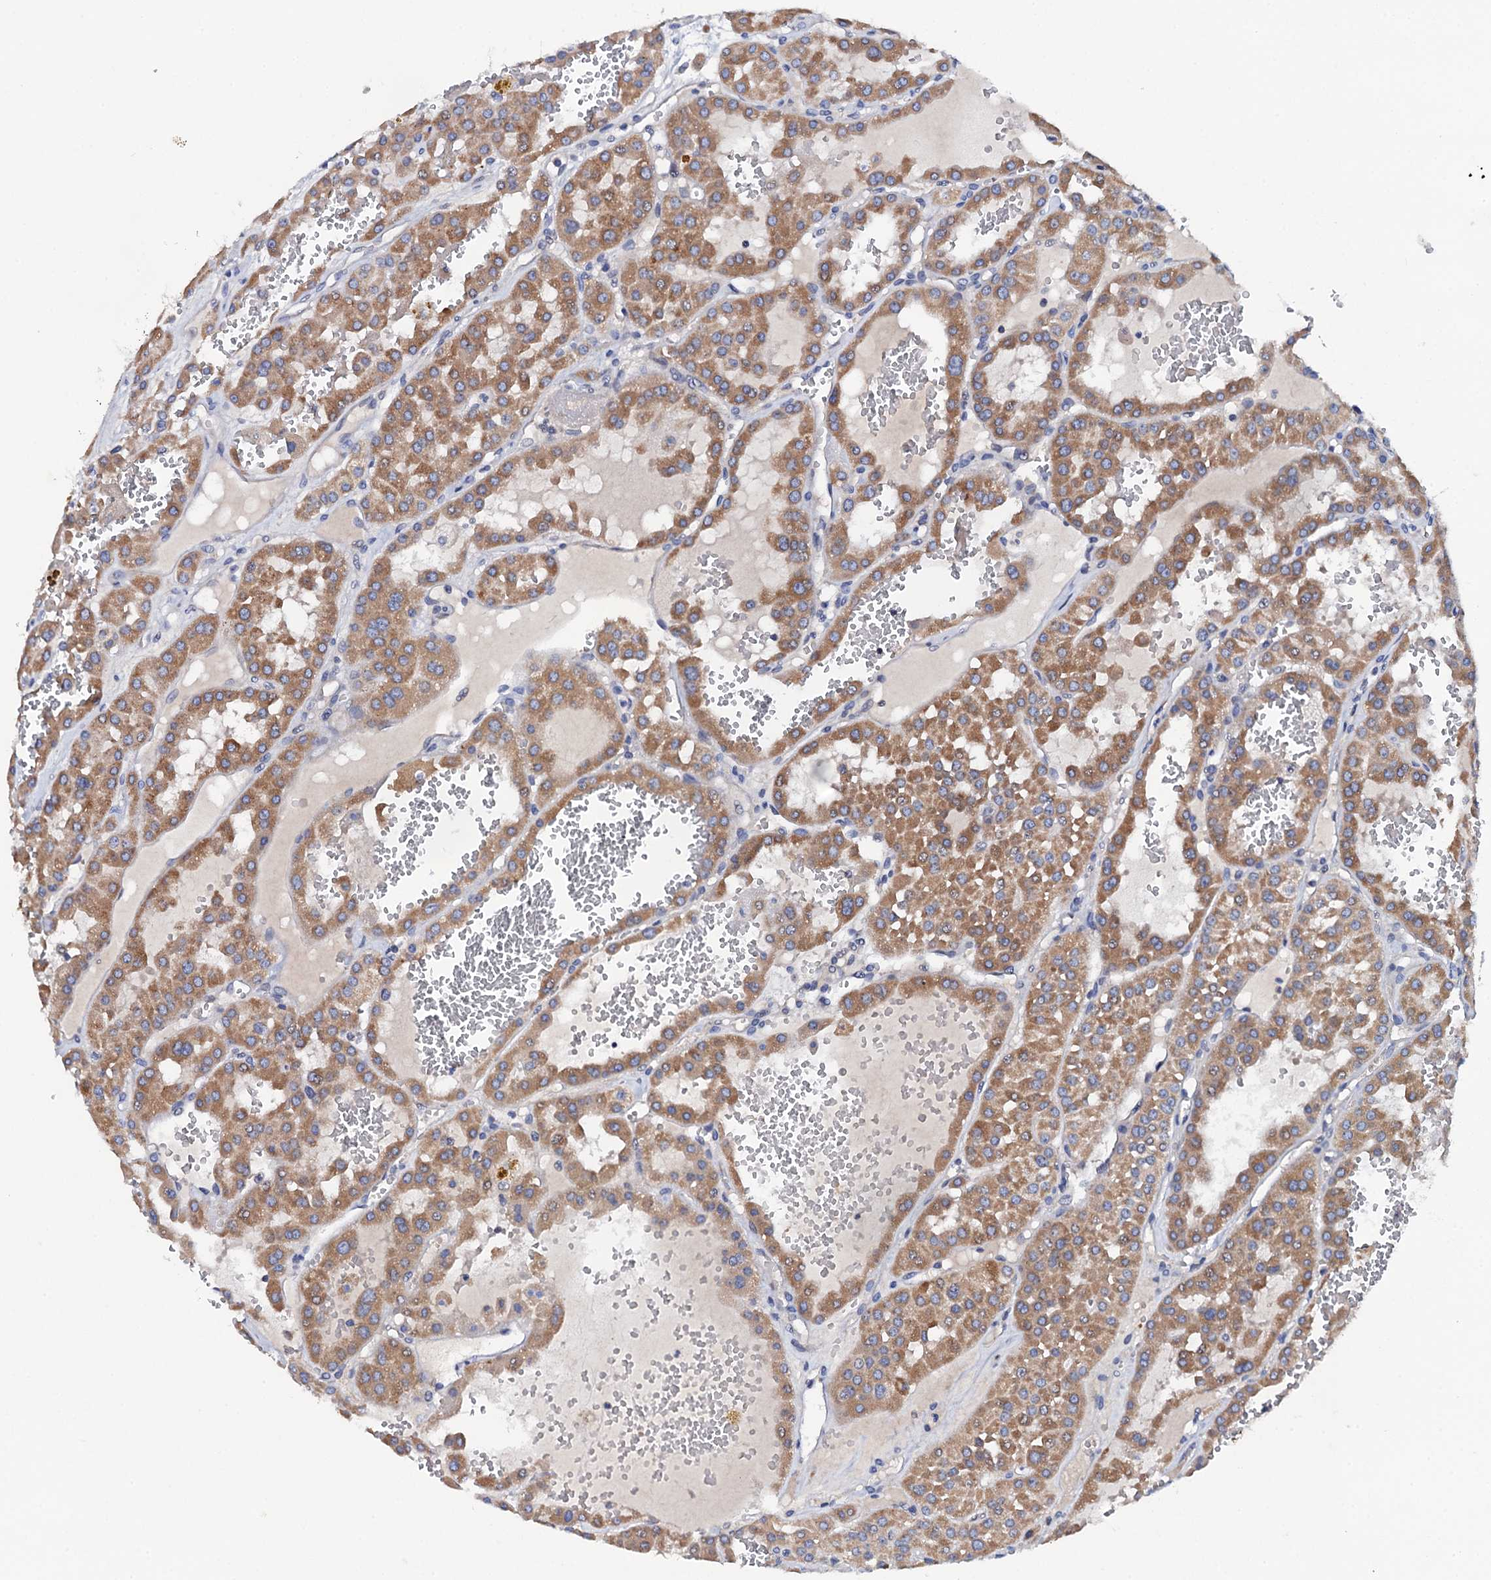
{"staining": {"intensity": "moderate", "quantity": ">75%", "location": "cytoplasmic/membranous"}, "tissue": "renal cancer", "cell_type": "Tumor cells", "image_type": "cancer", "snomed": [{"axis": "morphology", "description": "Carcinoma, NOS"}, {"axis": "topography", "description": "Kidney"}], "caption": "IHC of human renal carcinoma exhibits medium levels of moderate cytoplasmic/membranous positivity in approximately >75% of tumor cells.", "gene": "MRPL48", "patient": {"sex": "female", "age": 75}}